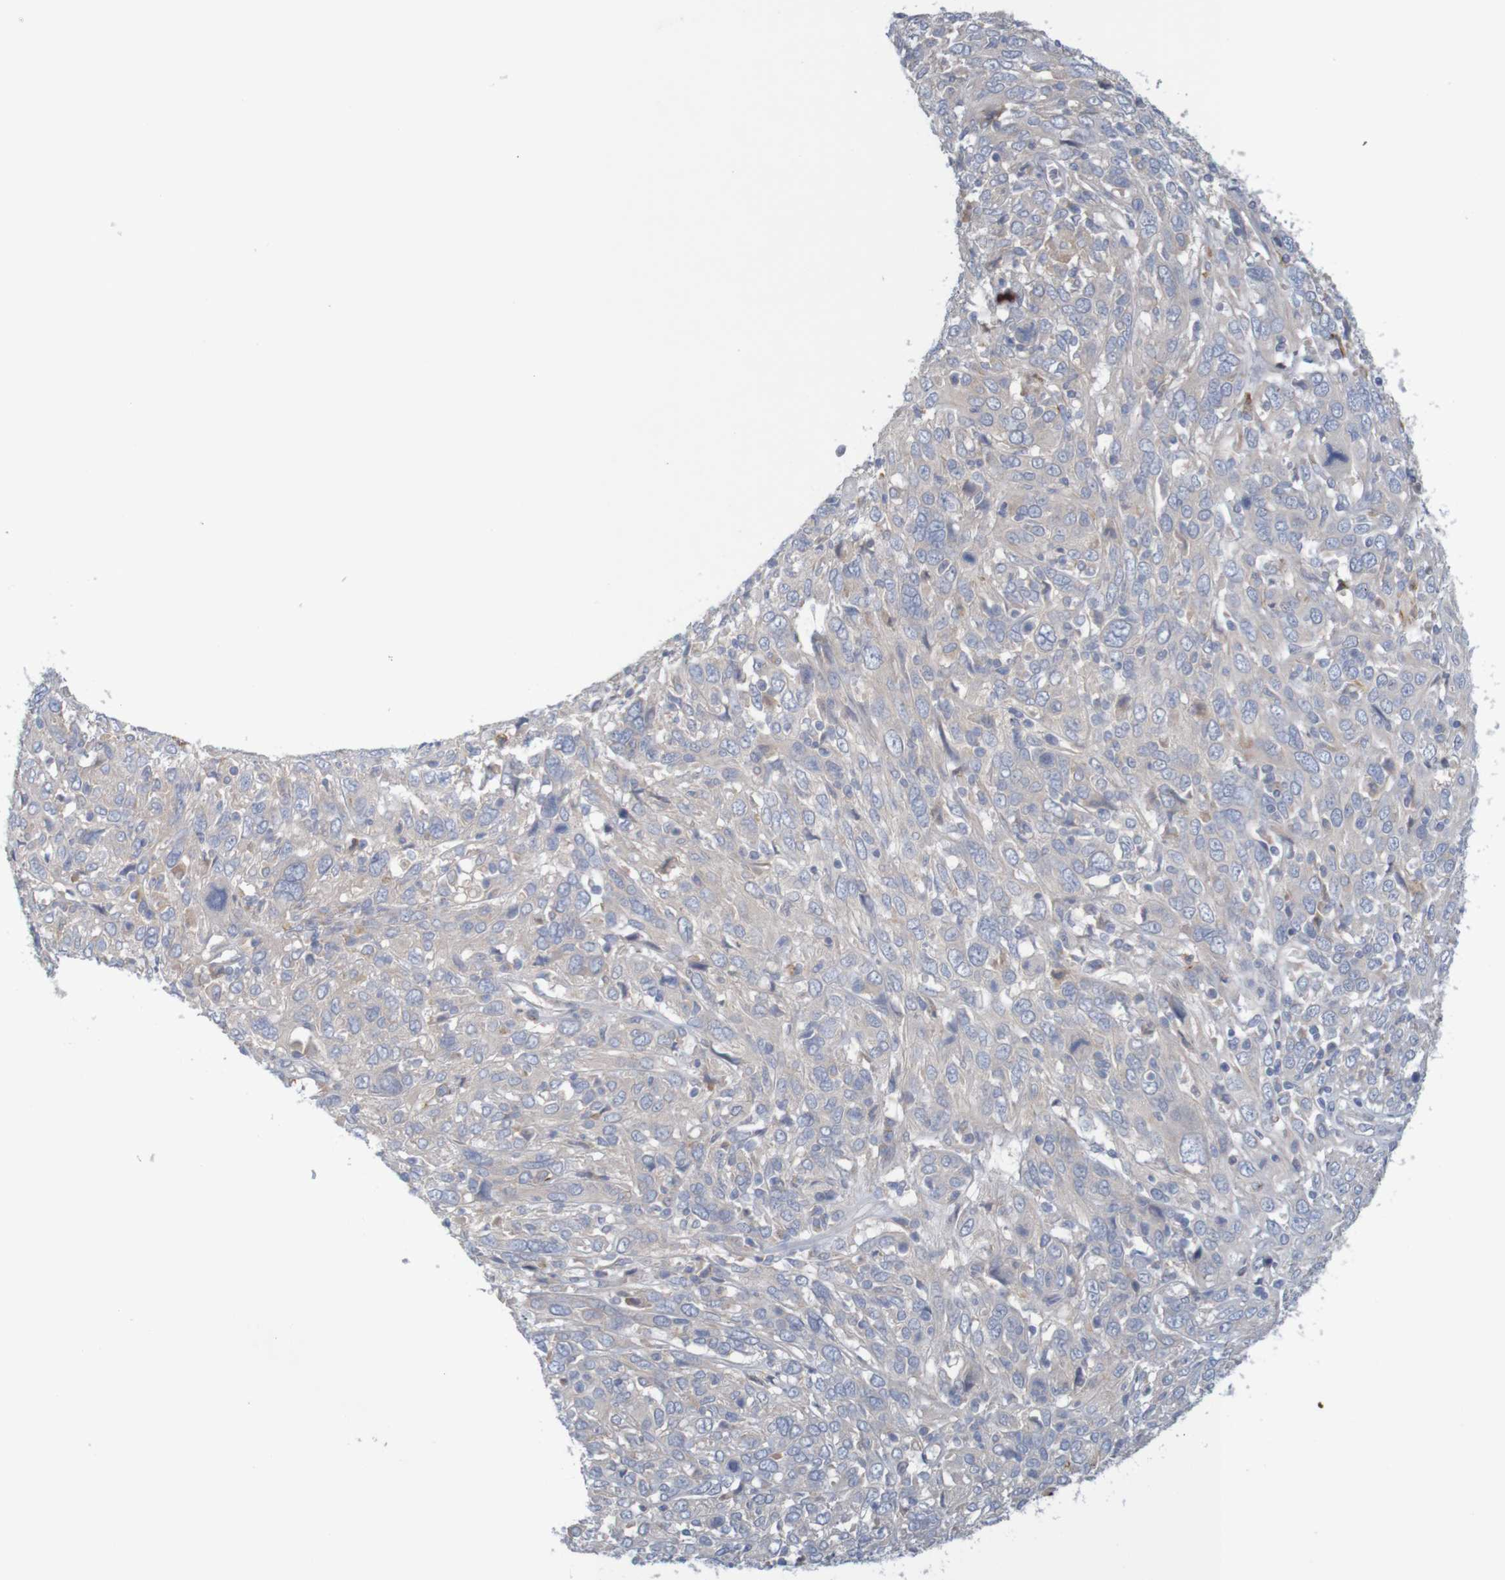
{"staining": {"intensity": "weak", "quantity": "<25%", "location": "cytoplasmic/membranous"}, "tissue": "cervical cancer", "cell_type": "Tumor cells", "image_type": "cancer", "snomed": [{"axis": "morphology", "description": "Squamous cell carcinoma, NOS"}, {"axis": "topography", "description": "Cervix"}], "caption": "High power microscopy image of an immunohistochemistry image of cervical cancer, revealing no significant staining in tumor cells.", "gene": "KRT23", "patient": {"sex": "female", "age": 46}}